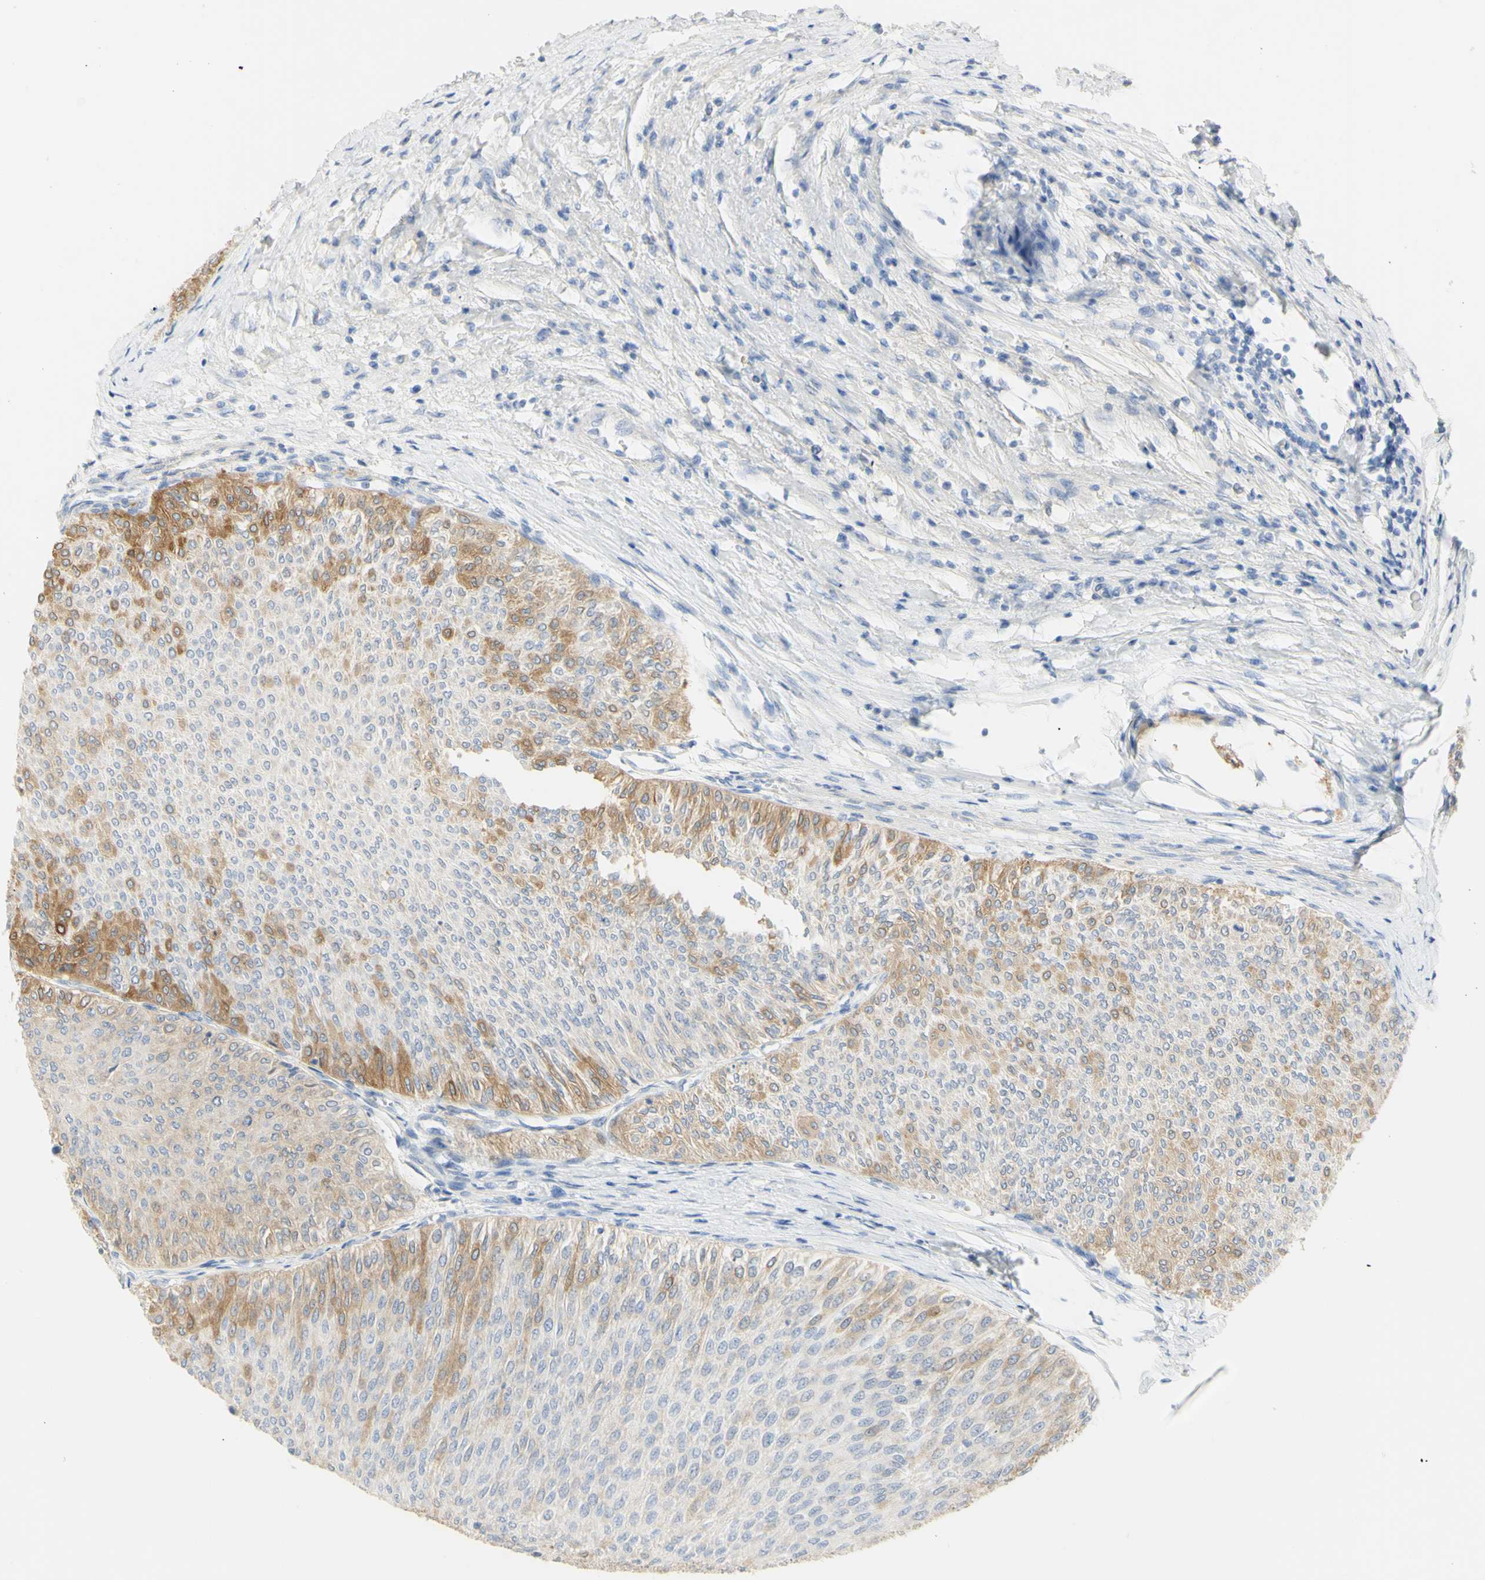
{"staining": {"intensity": "moderate", "quantity": "25%-75%", "location": "cytoplasmic/membranous"}, "tissue": "urothelial cancer", "cell_type": "Tumor cells", "image_type": "cancer", "snomed": [{"axis": "morphology", "description": "Urothelial carcinoma, Low grade"}, {"axis": "topography", "description": "Urinary bladder"}], "caption": "IHC of human urothelial cancer shows medium levels of moderate cytoplasmic/membranous positivity in about 25%-75% of tumor cells. The staining is performed using DAB (3,3'-diaminobenzidine) brown chromogen to label protein expression. The nuclei are counter-stained blue using hematoxylin.", "gene": "B4GALNT3", "patient": {"sex": "male", "age": 78}}